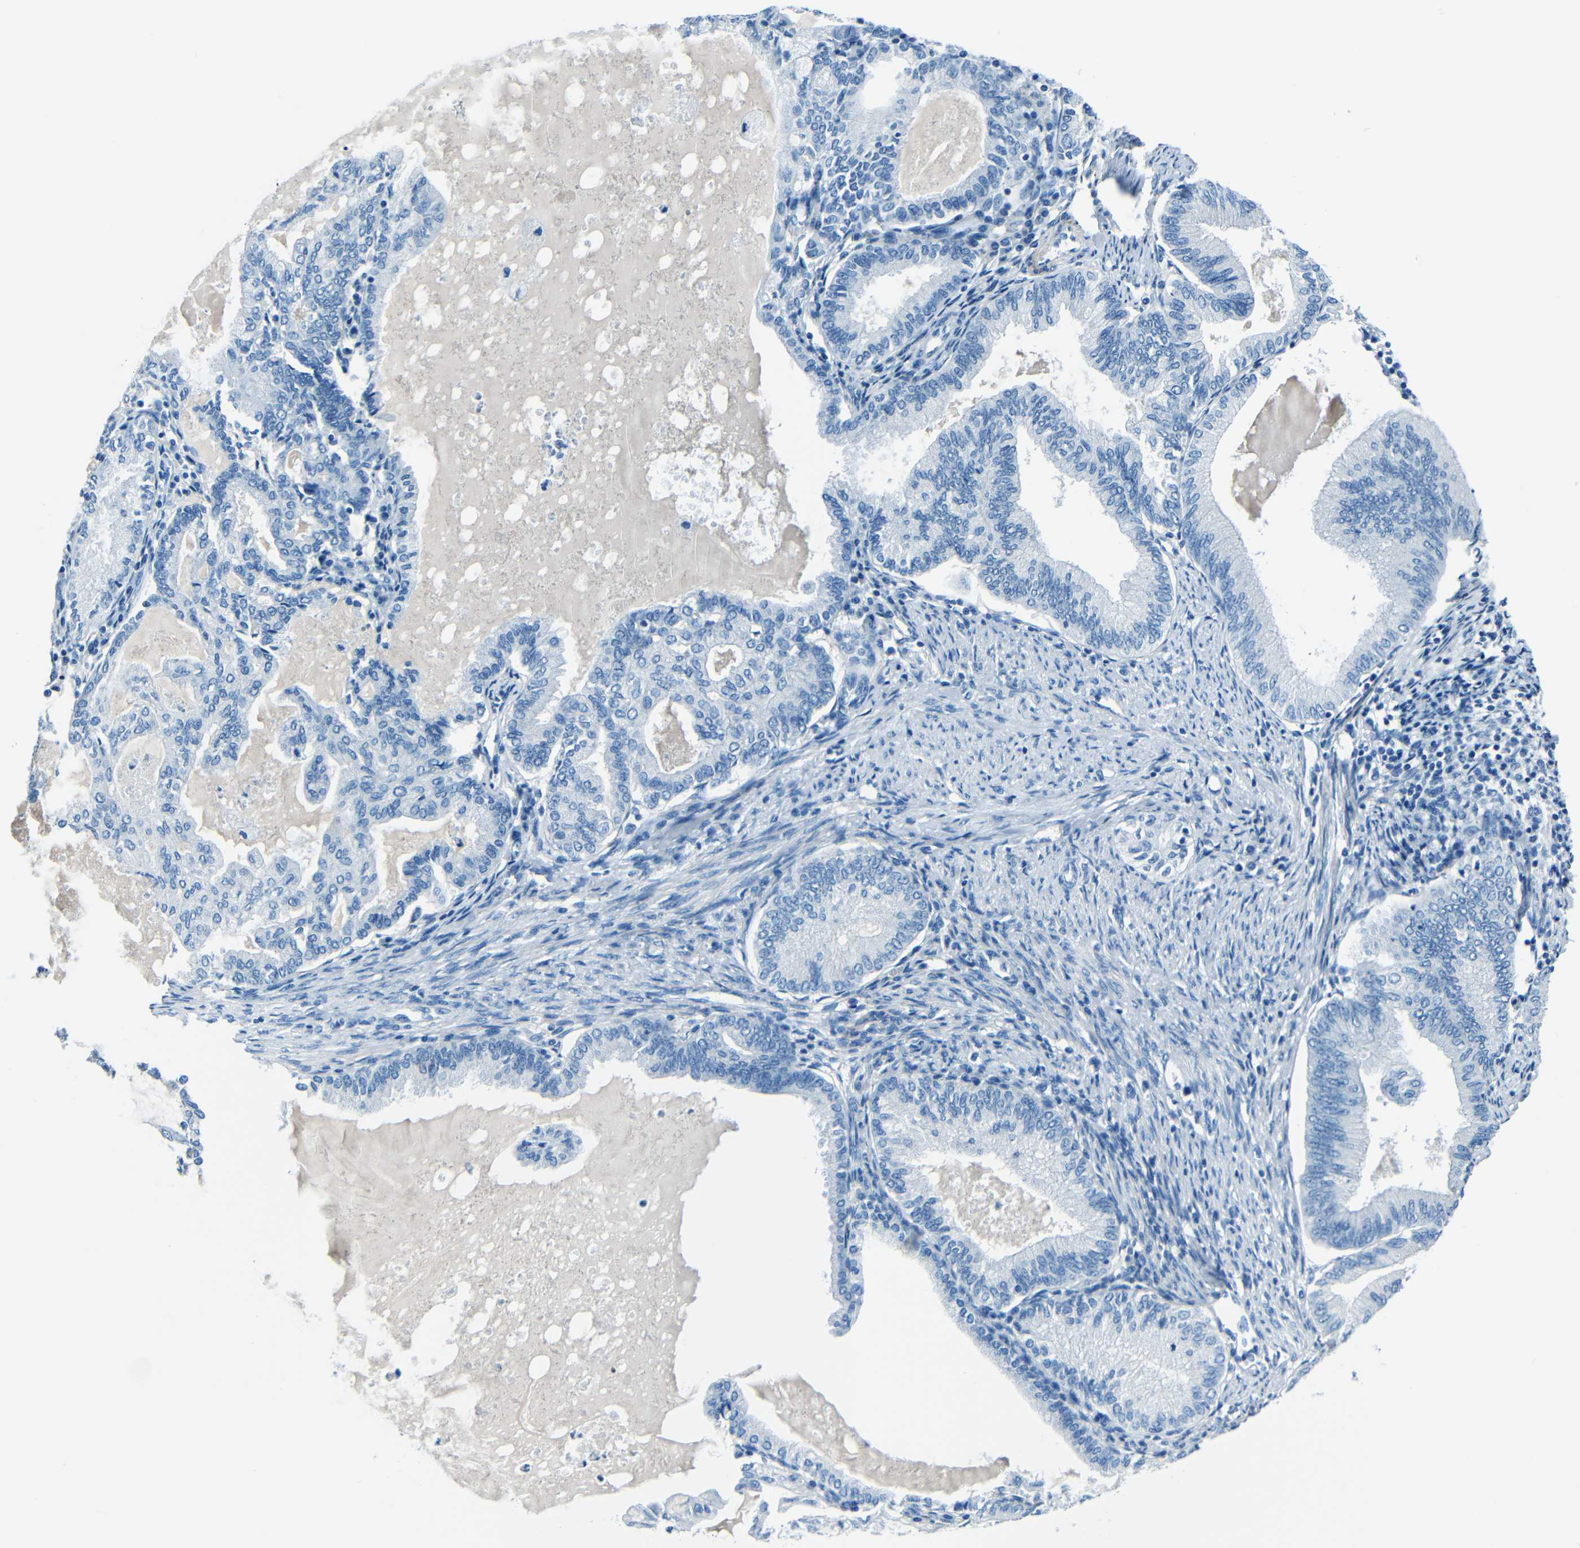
{"staining": {"intensity": "negative", "quantity": "none", "location": "none"}, "tissue": "endometrial cancer", "cell_type": "Tumor cells", "image_type": "cancer", "snomed": [{"axis": "morphology", "description": "Adenocarcinoma, NOS"}, {"axis": "topography", "description": "Endometrium"}], "caption": "Tumor cells show no significant protein expression in endometrial cancer (adenocarcinoma).", "gene": "FBN2", "patient": {"sex": "female", "age": 86}}